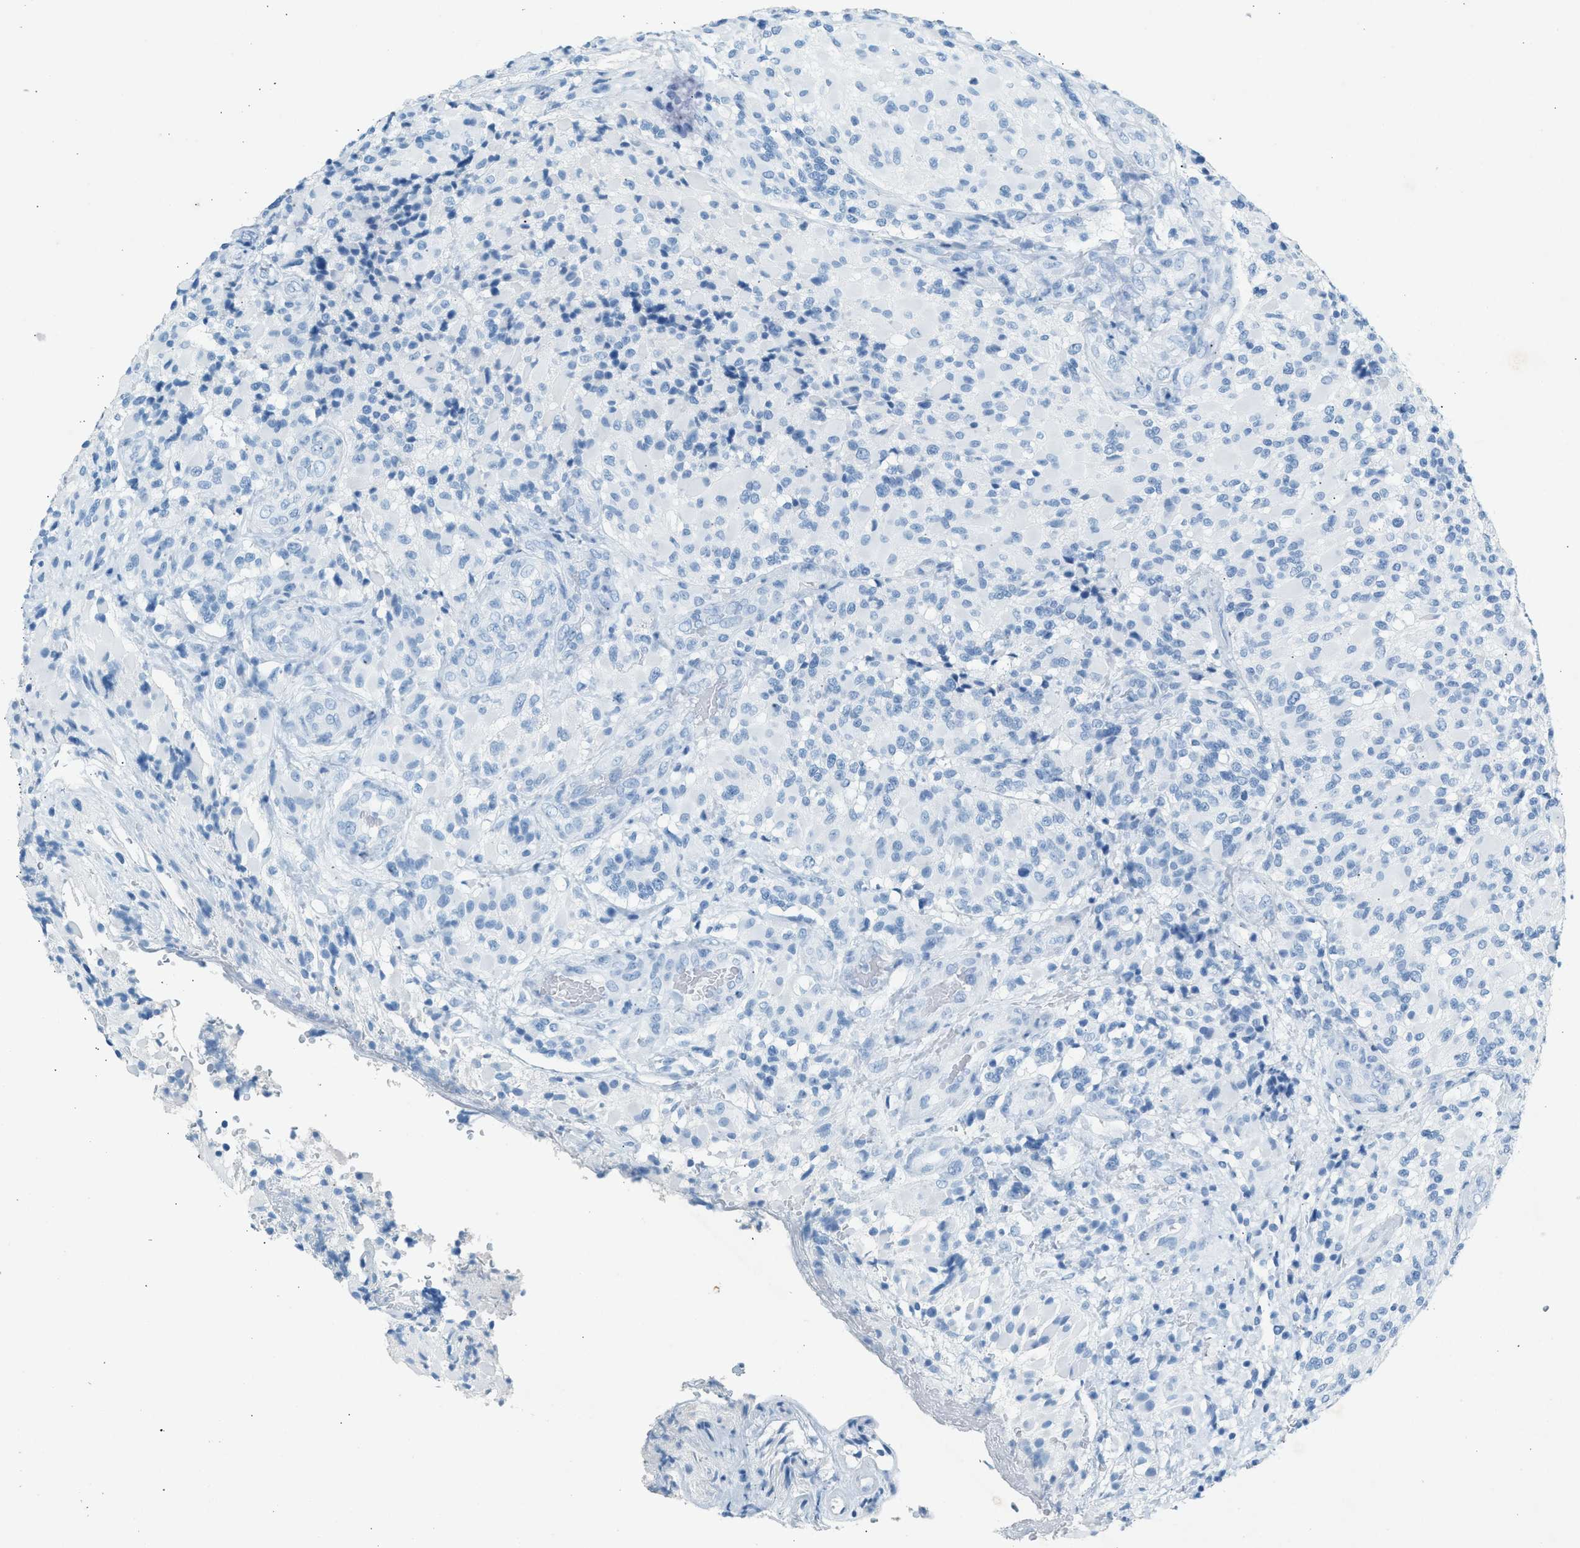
{"staining": {"intensity": "negative", "quantity": "none", "location": "none"}, "tissue": "glioma", "cell_type": "Tumor cells", "image_type": "cancer", "snomed": [{"axis": "morphology", "description": "Glioma, malignant, High grade"}, {"axis": "topography", "description": "Brain"}], "caption": "A photomicrograph of glioma stained for a protein displays no brown staining in tumor cells. The staining is performed using DAB brown chromogen with nuclei counter-stained in using hematoxylin.", "gene": "HHATL", "patient": {"sex": "male", "age": 71}}